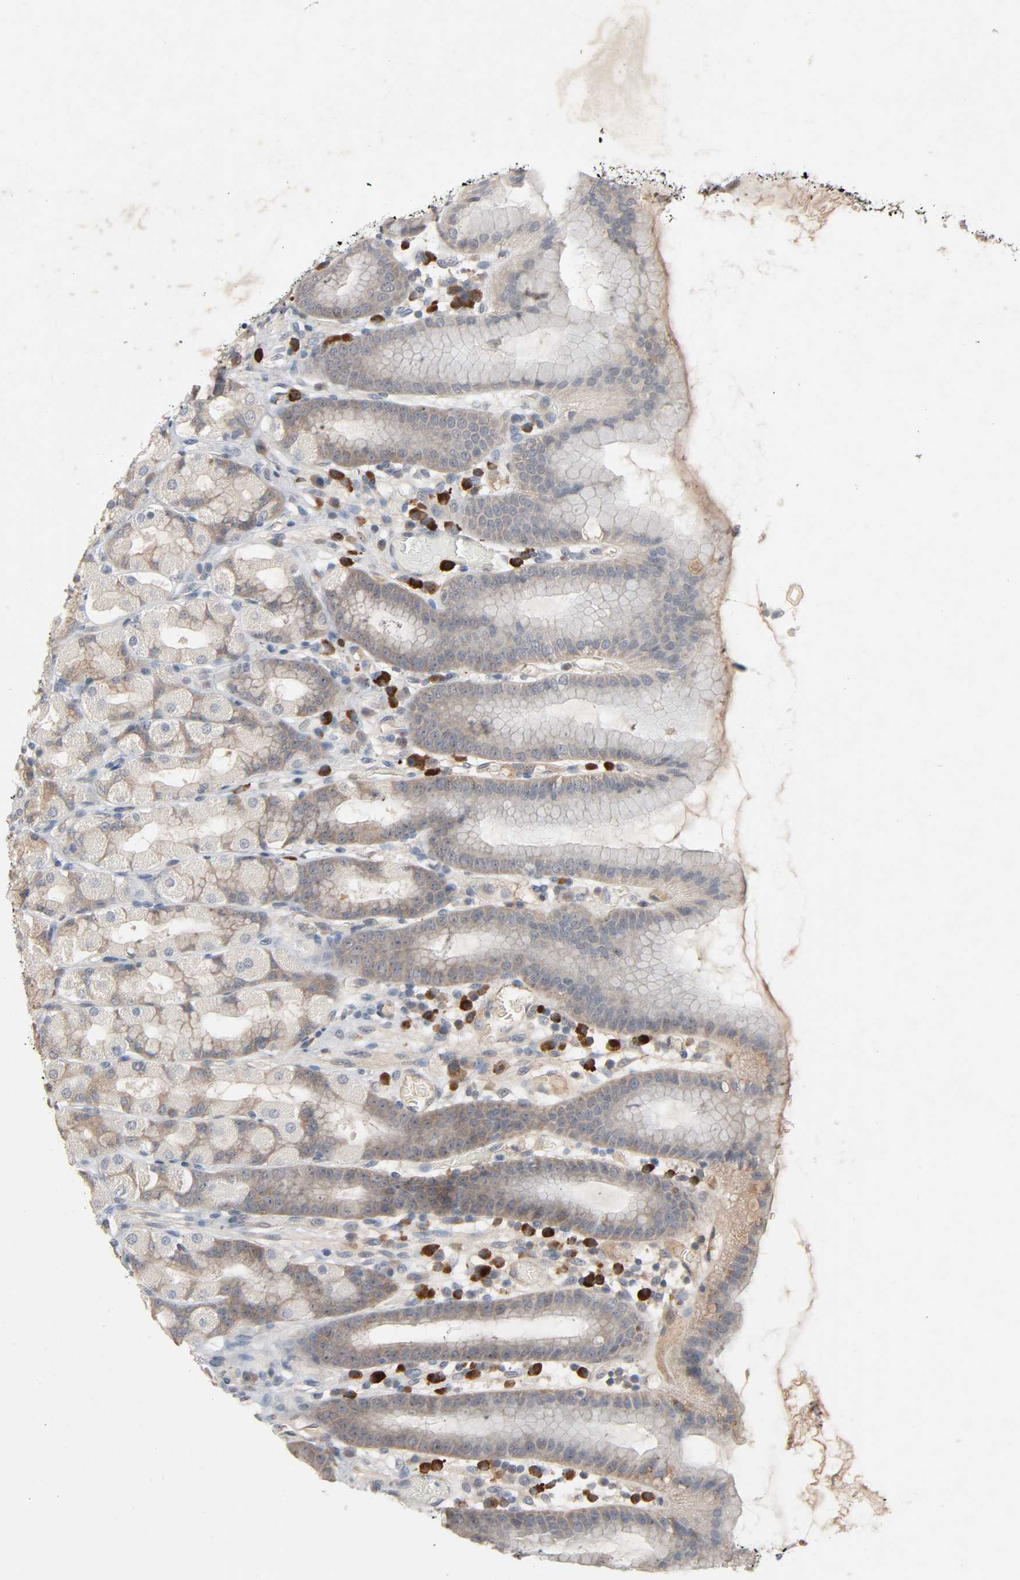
{"staining": {"intensity": "weak", "quantity": "25%-75%", "location": "cytoplasmic/membranous"}, "tissue": "stomach", "cell_type": "Glandular cells", "image_type": "normal", "snomed": [{"axis": "morphology", "description": "Normal tissue, NOS"}, {"axis": "topography", "description": "Stomach, upper"}], "caption": "Immunohistochemical staining of normal stomach demonstrates weak cytoplasmic/membranous protein expression in about 25%-75% of glandular cells.", "gene": "CD4", "patient": {"sex": "male", "age": 68}}